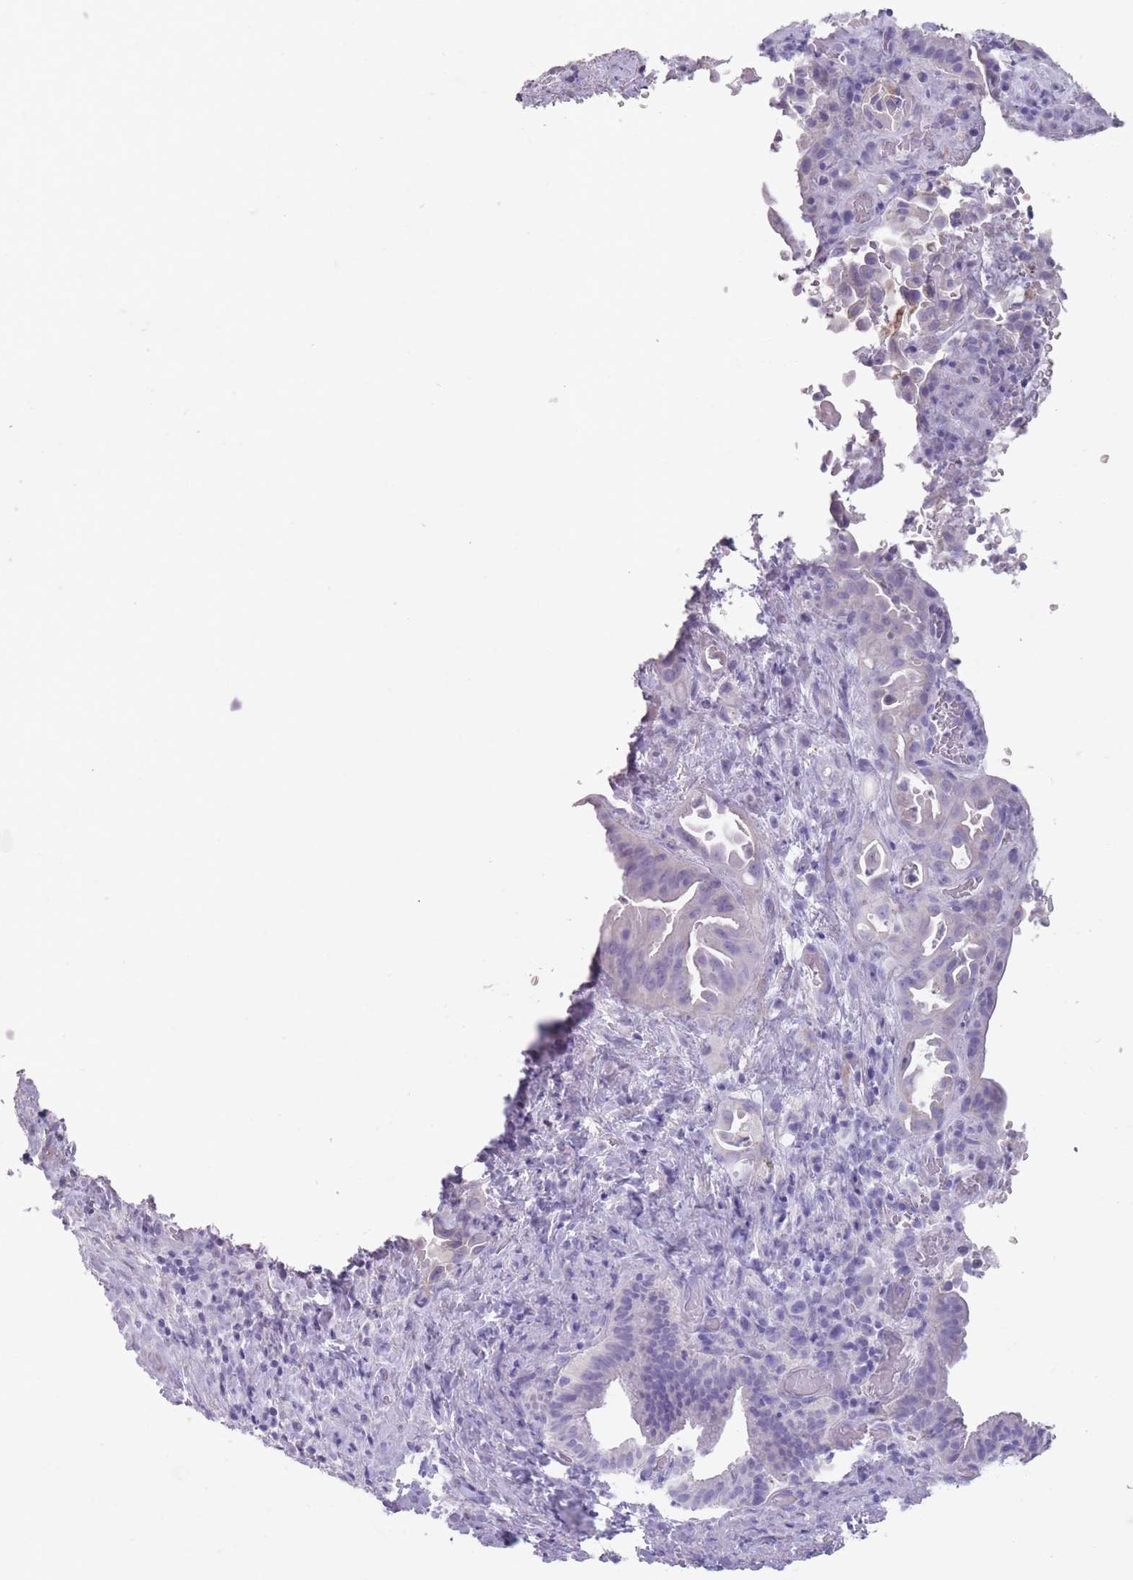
{"staining": {"intensity": "negative", "quantity": "none", "location": "none"}, "tissue": "liver cancer", "cell_type": "Tumor cells", "image_type": "cancer", "snomed": [{"axis": "morphology", "description": "Cholangiocarcinoma"}, {"axis": "topography", "description": "Liver"}], "caption": "Immunohistochemistry of liver cancer (cholangiocarcinoma) exhibits no staining in tumor cells.", "gene": "RHBG", "patient": {"sex": "female", "age": 68}}